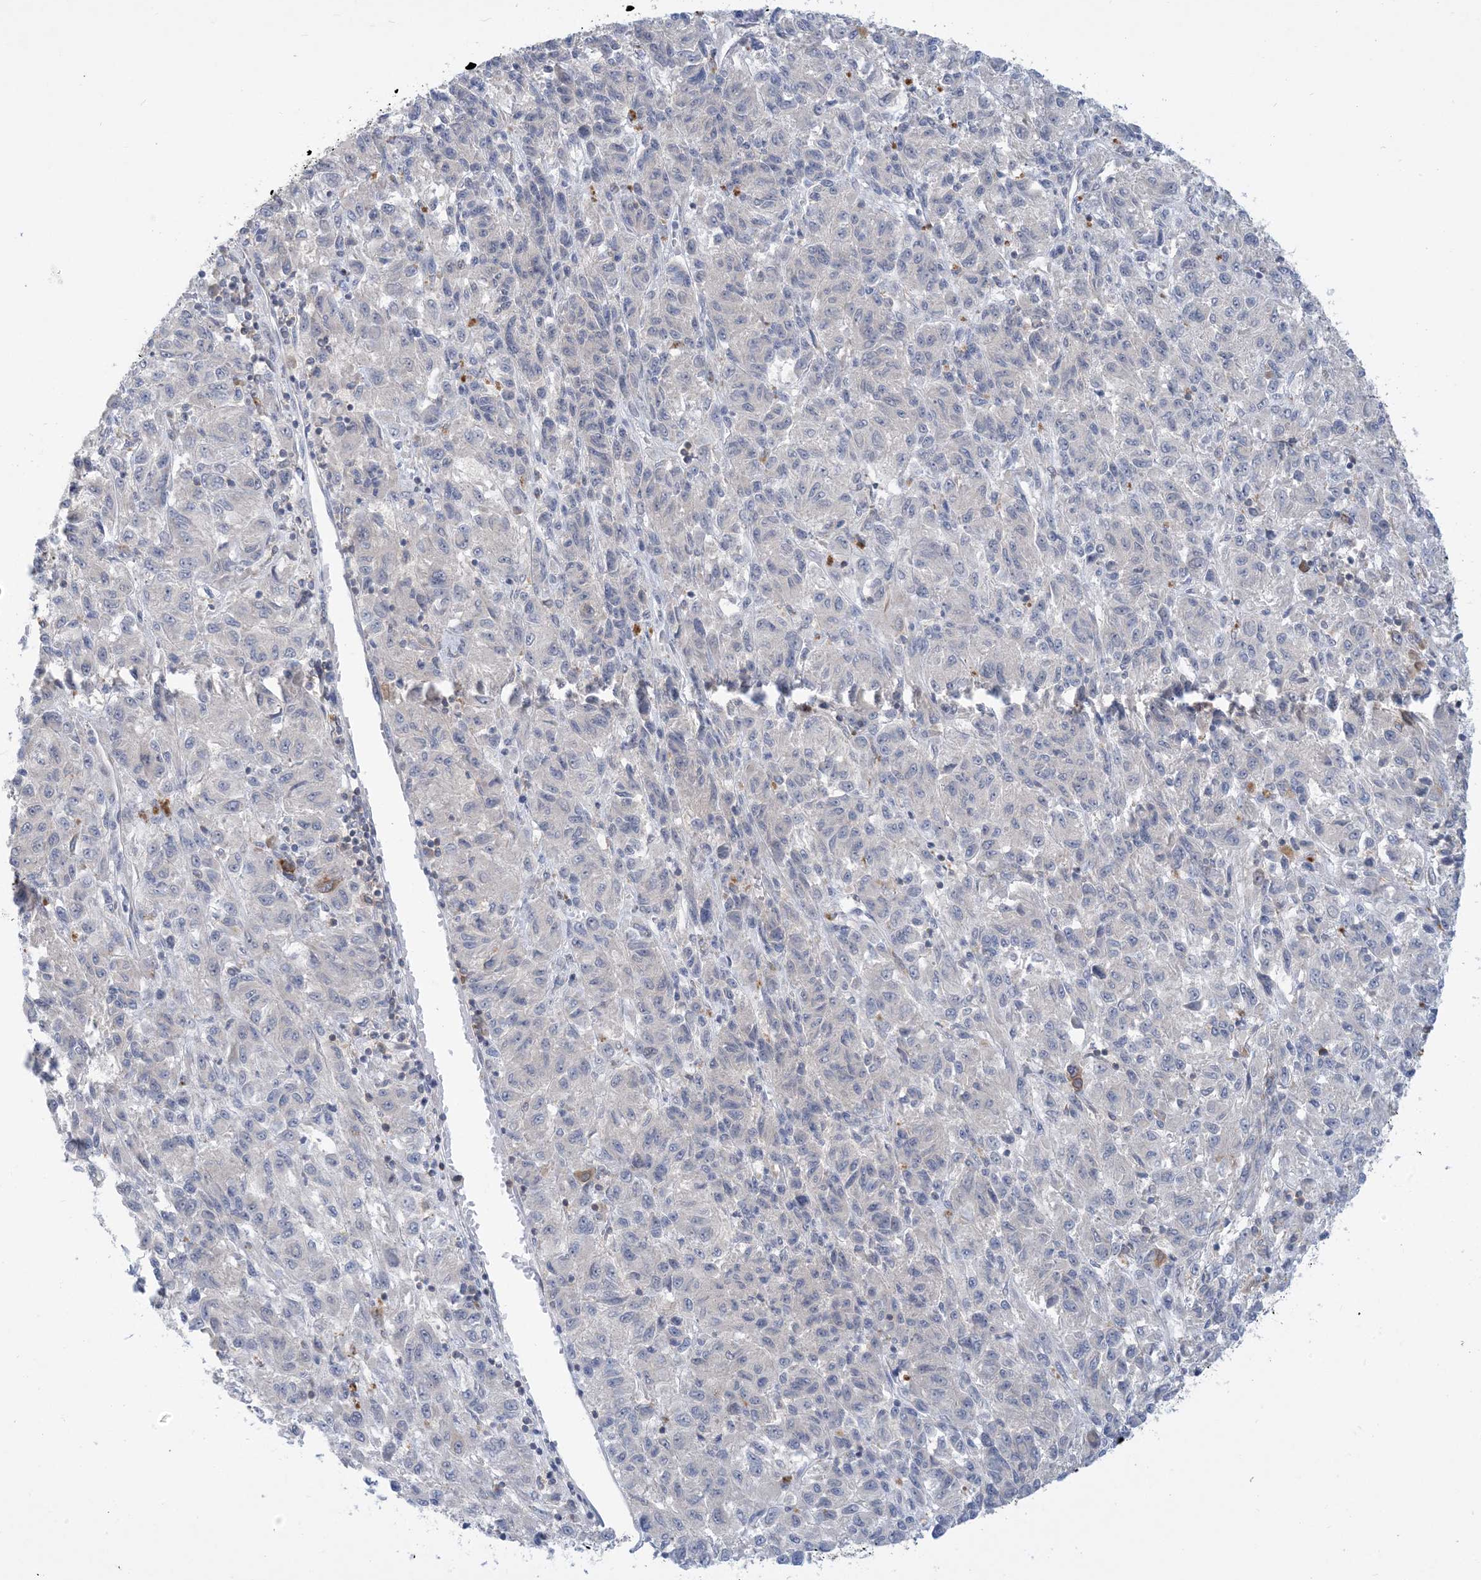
{"staining": {"intensity": "negative", "quantity": "none", "location": "none"}, "tissue": "melanoma", "cell_type": "Tumor cells", "image_type": "cancer", "snomed": [{"axis": "morphology", "description": "Malignant melanoma, Metastatic site"}, {"axis": "topography", "description": "Lung"}], "caption": "IHC of malignant melanoma (metastatic site) shows no positivity in tumor cells.", "gene": "AOC1", "patient": {"sex": "male", "age": 64}}